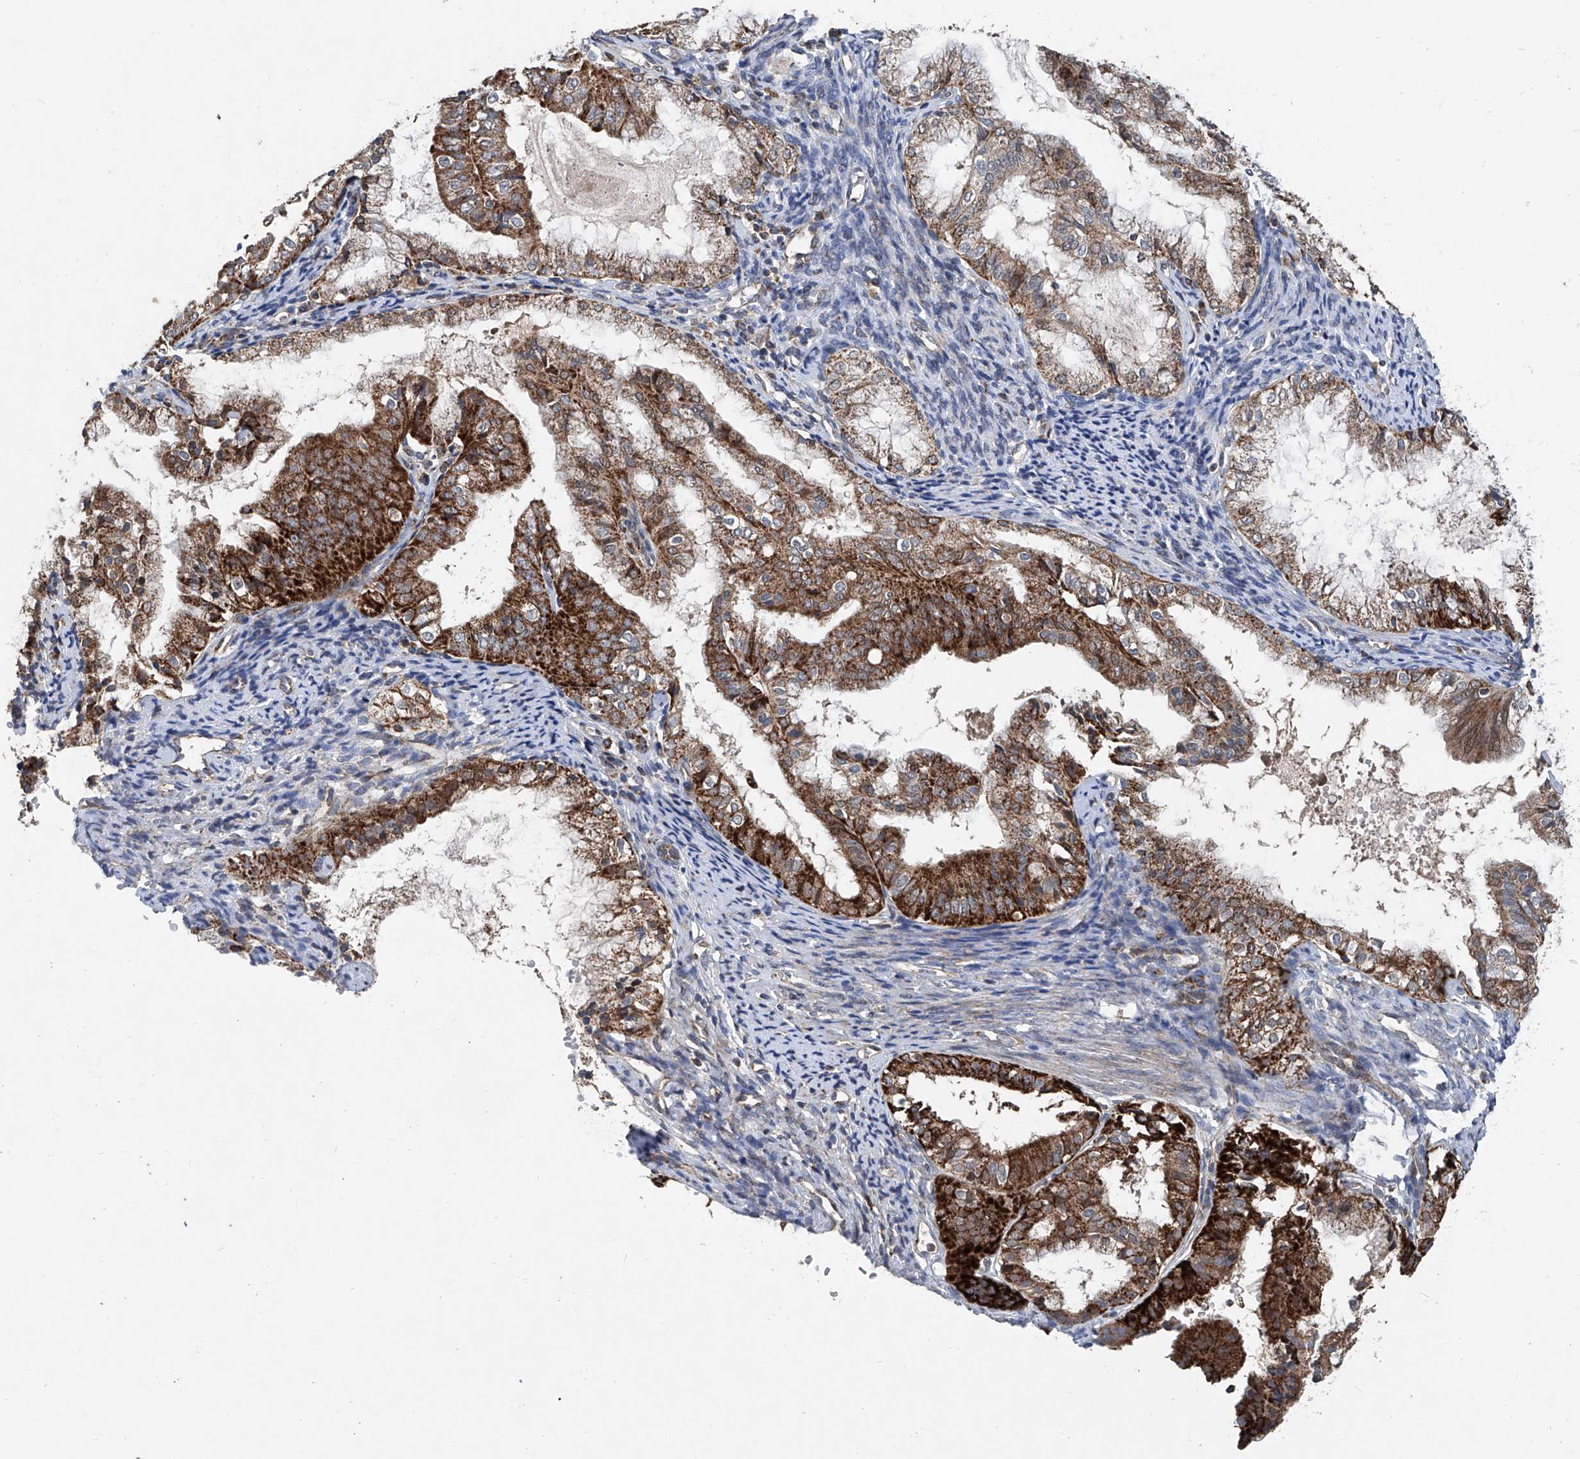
{"staining": {"intensity": "strong", "quantity": ">75%", "location": "cytoplasmic/membranous"}, "tissue": "endometrial cancer", "cell_type": "Tumor cells", "image_type": "cancer", "snomed": [{"axis": "morphology", "description": "Adenocarcinoma, NOS"}, {"axis": "topography", "description": "Endometrium"}], "caption": "Endometrial cancer (adenocarcinoma) stained with a brown dye displays strong cytoplasmic/membranous positive expression in approximately >75% of tumor cells.", "gene": "BCKDHB", "patient": {"sex": "female", "age": 63}}